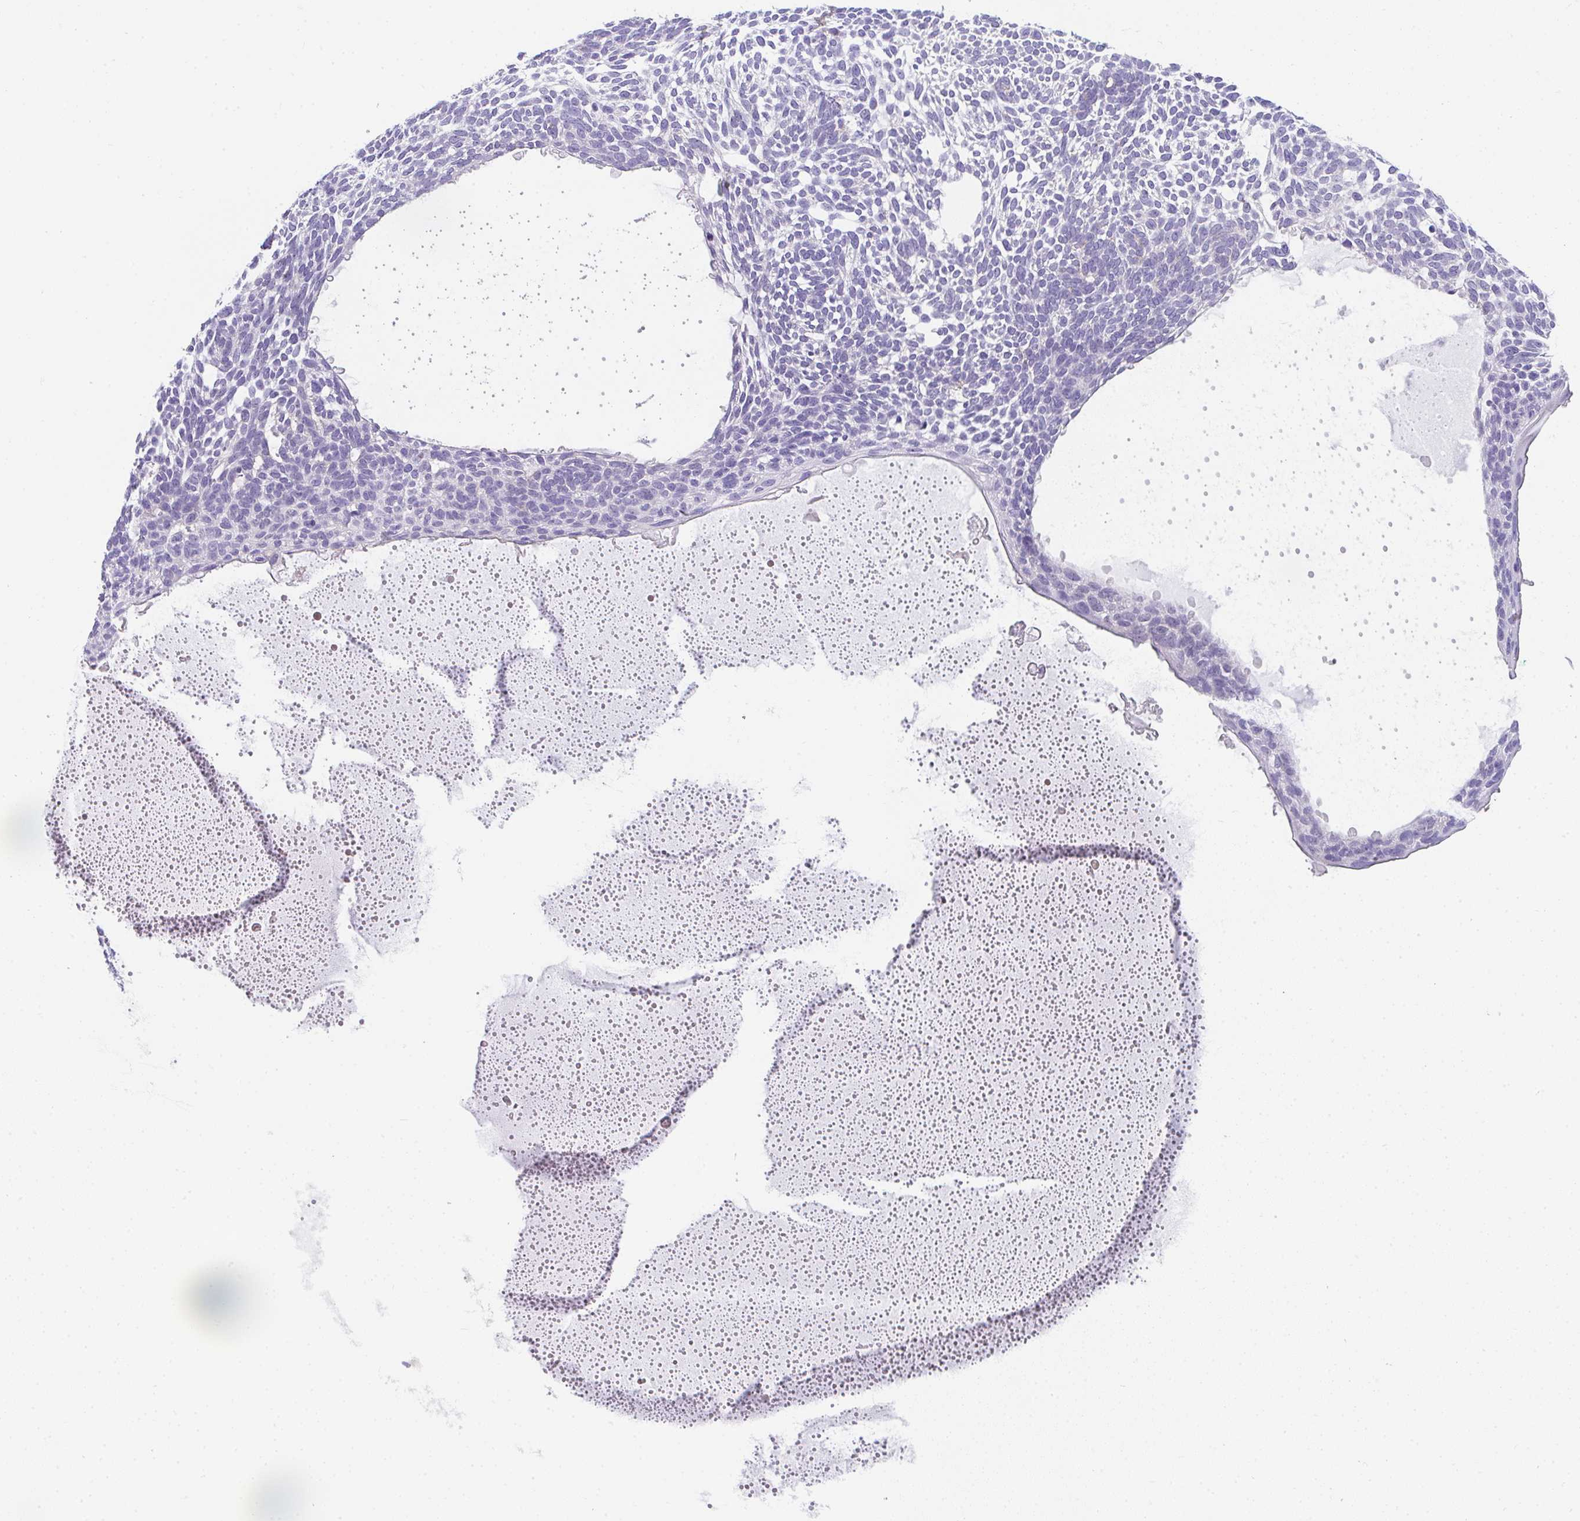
{"staining": {"intensity": "negative", "quantity": "none", "location": "none"}, "tissue": "skin cancer", "cell_type": "Tumor cells", "image_type": "cancer", "snomed": [{"axis": "morphology", "description": "Basal cell carcinoma"}, {"axis": "topography", "description": "Skin"}, {"axis": "topography", "description": "Skin of face"}], "caption": "A photomicrograph of human skin cancer (basal cell carcinoma) is negative for staining in tumor cells.", "gene": "TTC30B", "patient": {"sex": "male", "age": 83}}